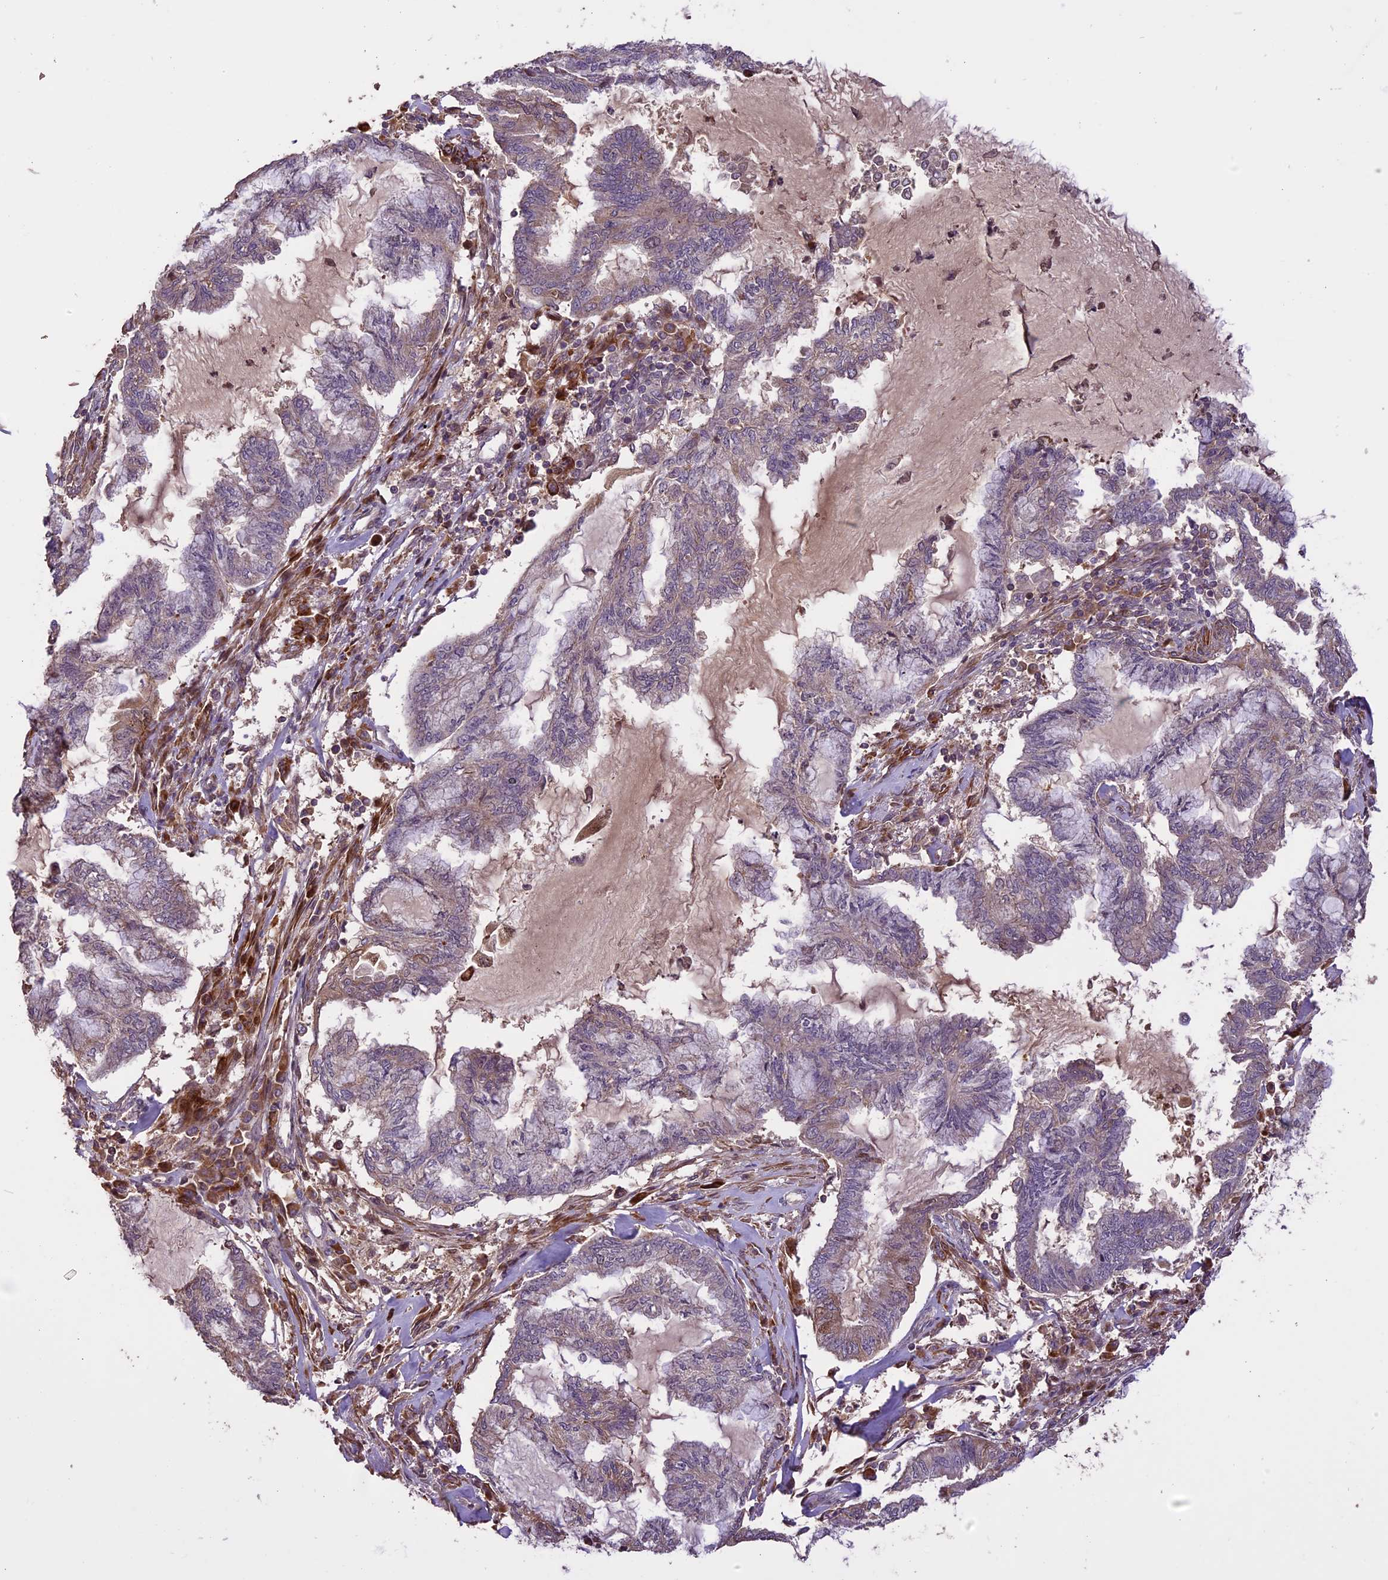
{"staining": {"intensity": "weak", "quantity": "<25%", "location": "cytoplasmic/membranous"}, "tissue": "endometrial cancer", "cell_type": "Tumor cells", "image_type": "cancer", "snomed": [{"axis": "morphology", "description": "Adenocarcinoma, NOS"}, {"axis": "topography", "description": "Endometrium"}], "caption": "There is no significant staining in tumor cells of endometrial adenocarcinoma. (DAB IHC visualized using brightfield microscopy, high magnification).", "gene": "ENHO", "patient": {"sex": "female", "age": 86}}